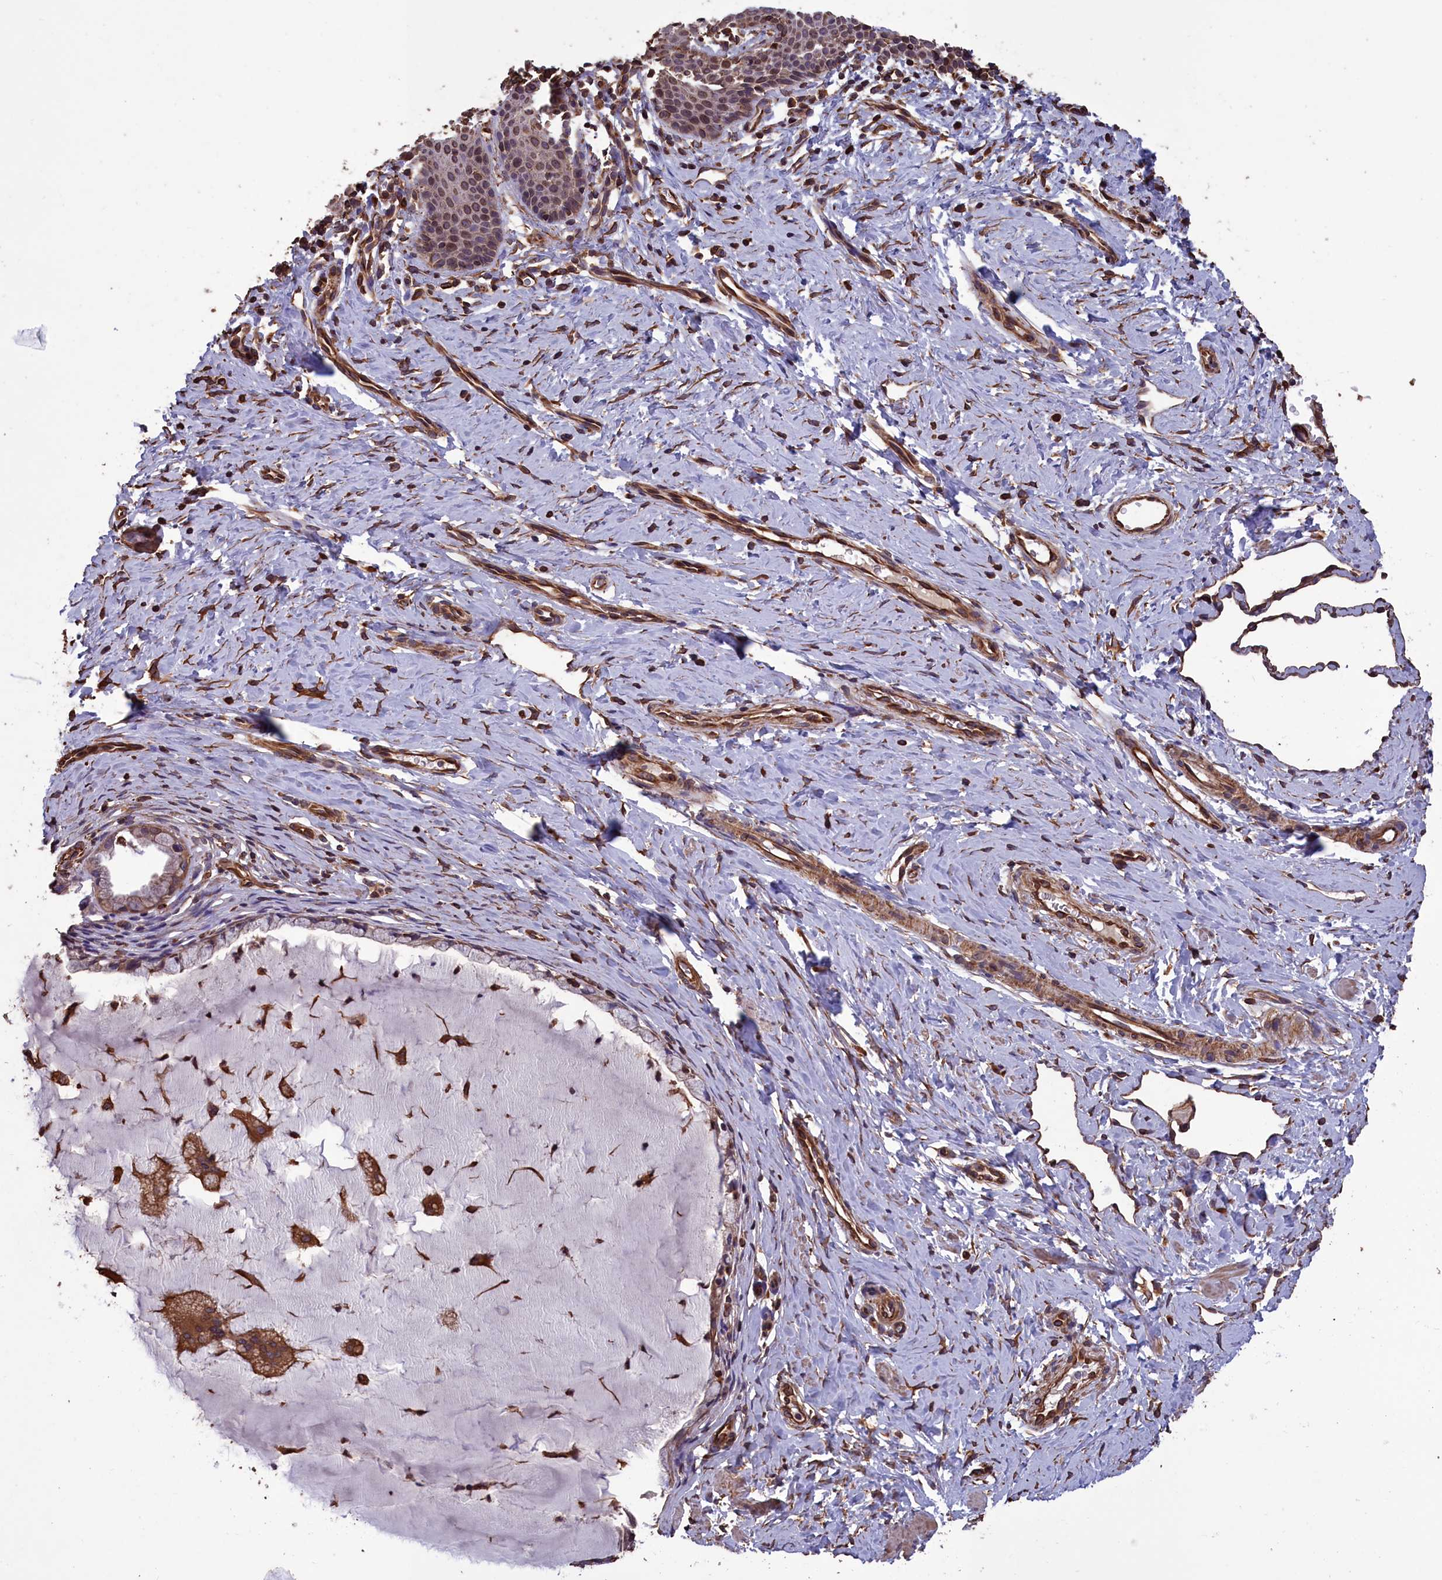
{"staining": {"intensity": "weak", "quantity": "25%-75%", "location": "cytoplasmic/membranous"}, "tissue": "cervix", "cell_type": "Glandular cells", "image_type": "normal", "snomed": [{"axis": "morphology", "description": "Normal tissue, NOS"}, {"axis": "topography", "description": "Cervix"}], "caption": "Protein expression analysis of benign human cervix reveals weak cytoplasmic/membranous staining in approximately 25%-75% of glandular cells. The staining was performed using DAB, with brown indicating positive protein expression. Nuclei are stained blue with hematoxylin.", "gene": "DAPK3", "patient": {"sex": "female", "age": 36}}